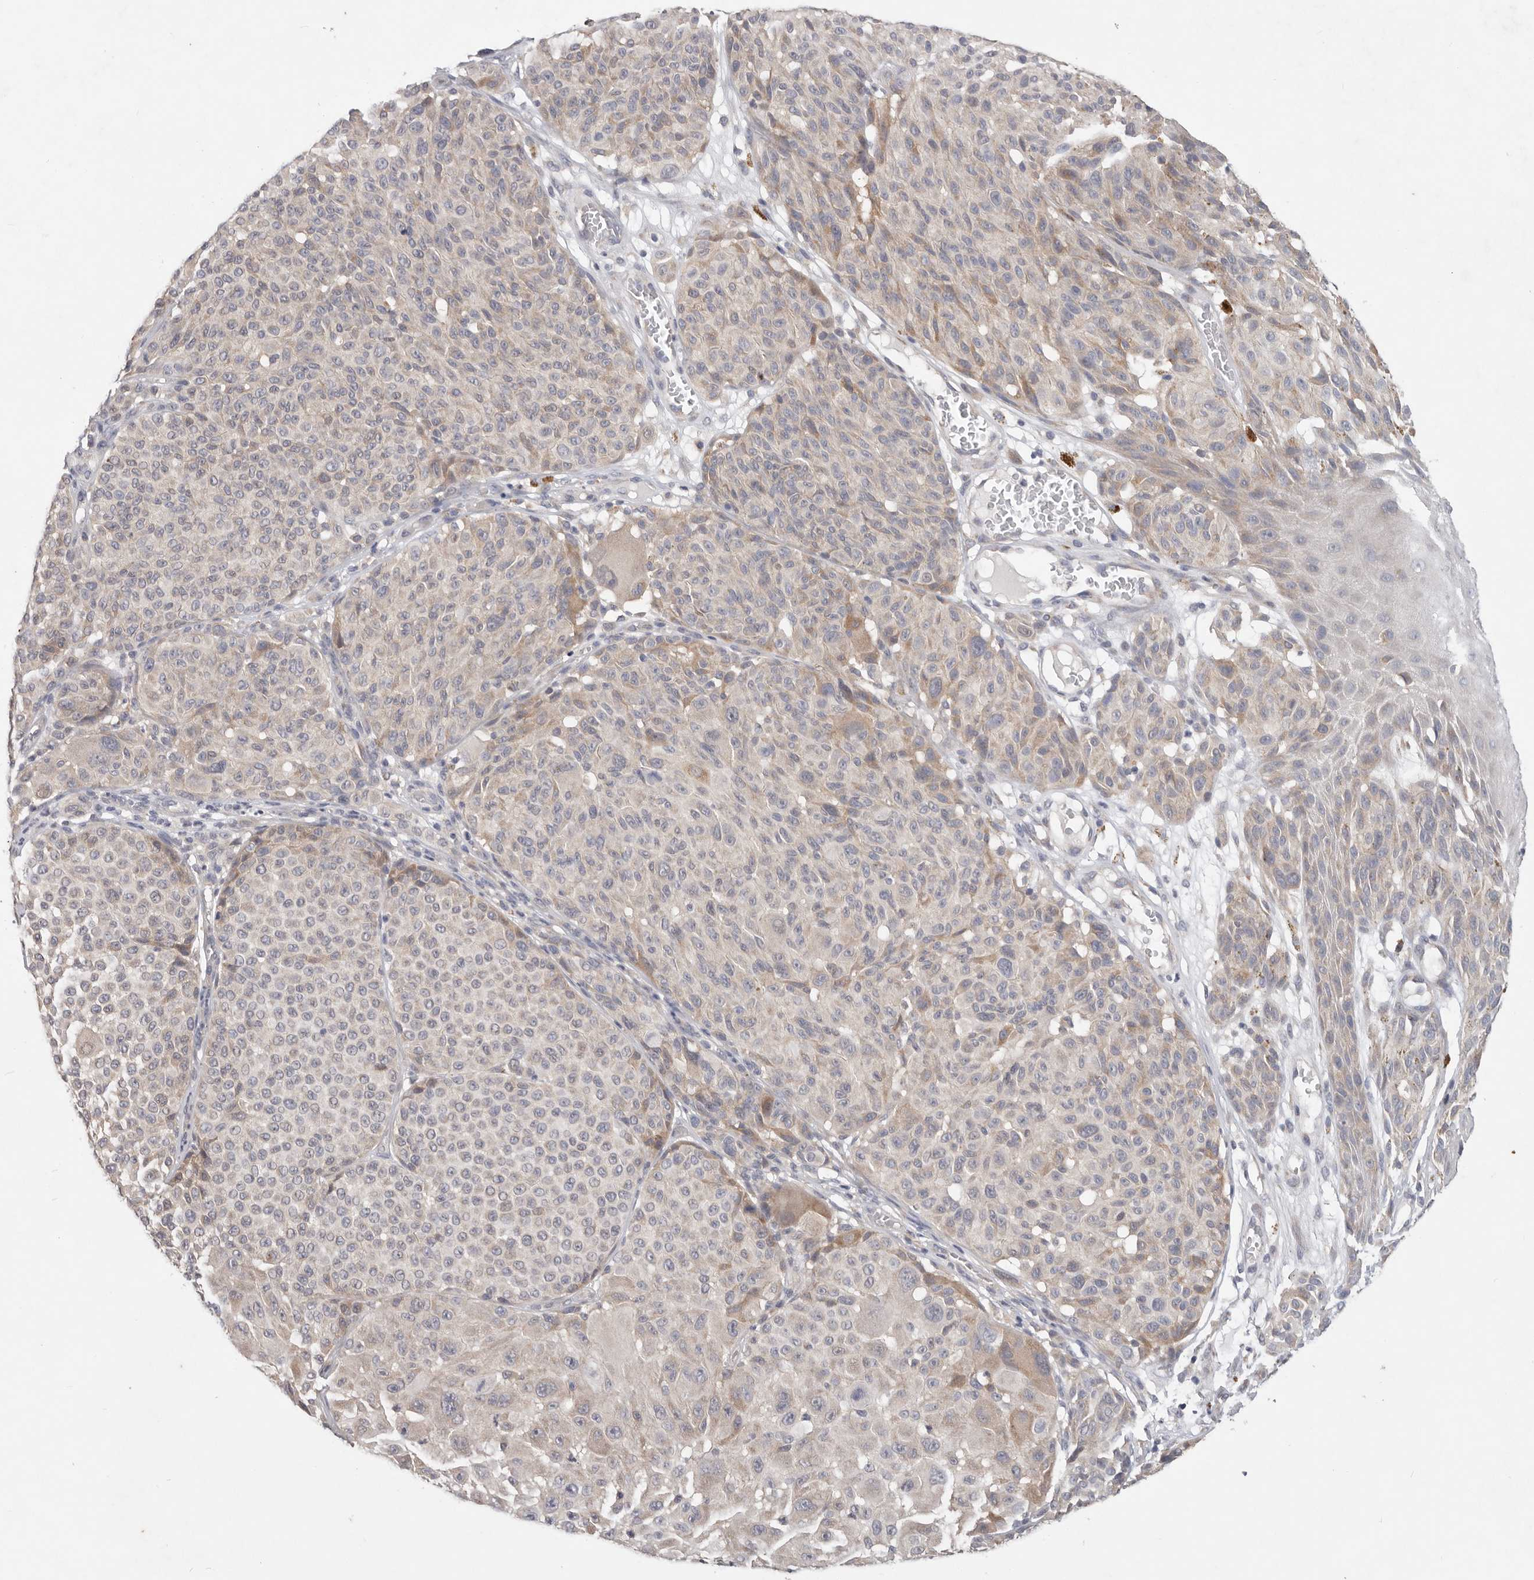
{"staining": {"intensity": "negative", "quantity": "none", "location": "none"}, "tissue": "melanoma", "cell_type": "Tumor cells", "image_type": "cancer", "snomed": [{"axis": "morphology", "description": "Malignant melanoma, NOS"}, {"axis": "topography", "description": "Skin"}], "caption": "A photomicrograph of human melanoma is negative for staining in tumor cells. (DAB immunohistochemistry (IHC), high magnification).", "gene": "WDR77", "patient": {"sex": "male", "age": 83}}